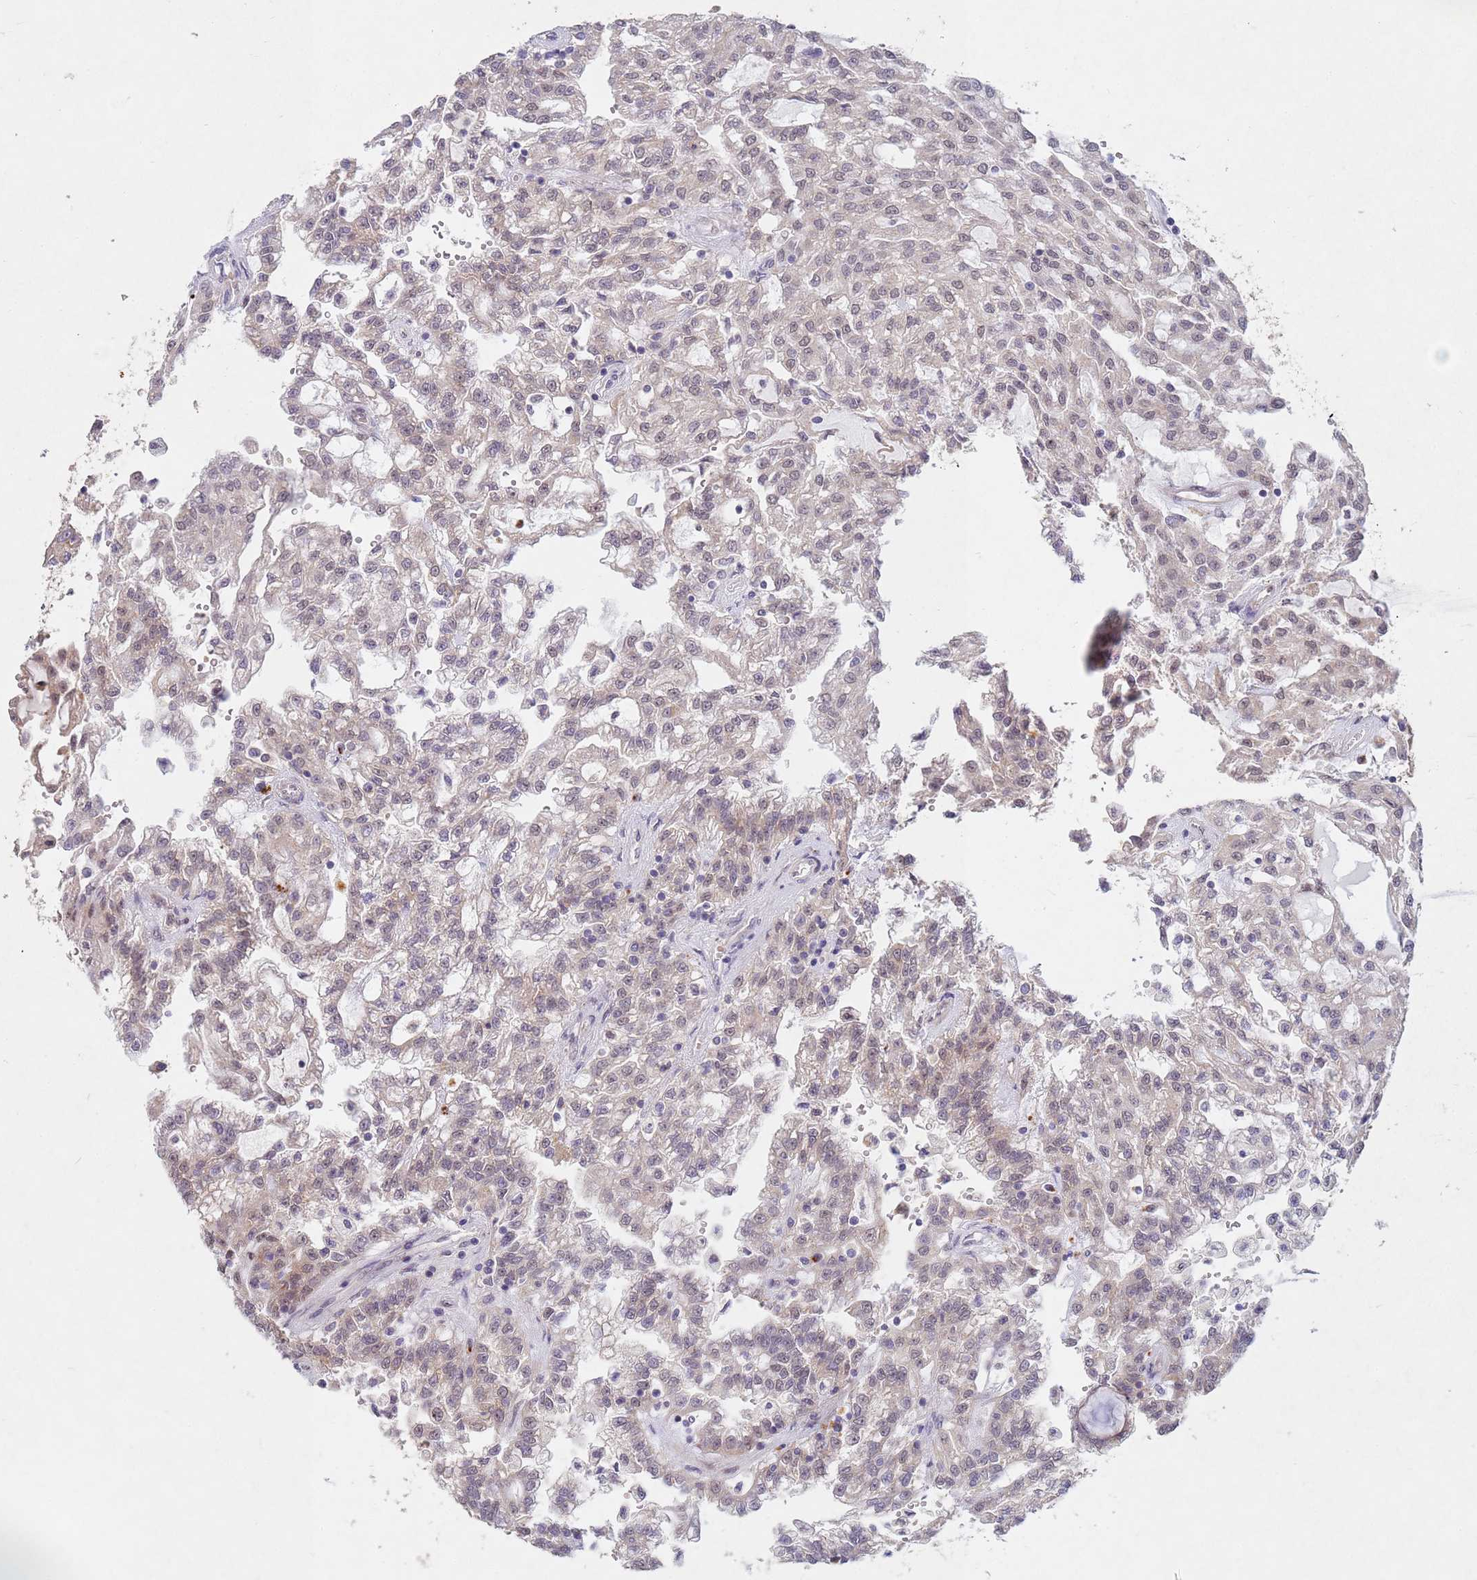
{"staining": {"intensity": "weak", "quantity": "25%-75%", "location": "cytoplasmic/membranous"}, "tissue": "renal cancer", "cell_type": "Tumor cells", "image_type": "cancer", "snomed": [{"axis": "morphology", "description": "Adenocarcinoma, NOS"}, {"axis": "topography", "description": "Kidney"}], "caption": "There is low levels of weak cytoplasmic/membranous positivity in tumor cells of renal cancer, as demonstrated by immunohistochemical staining (brown color).", "gene": "TNPO2", "patient": {"sex": "male", "age": 63}}